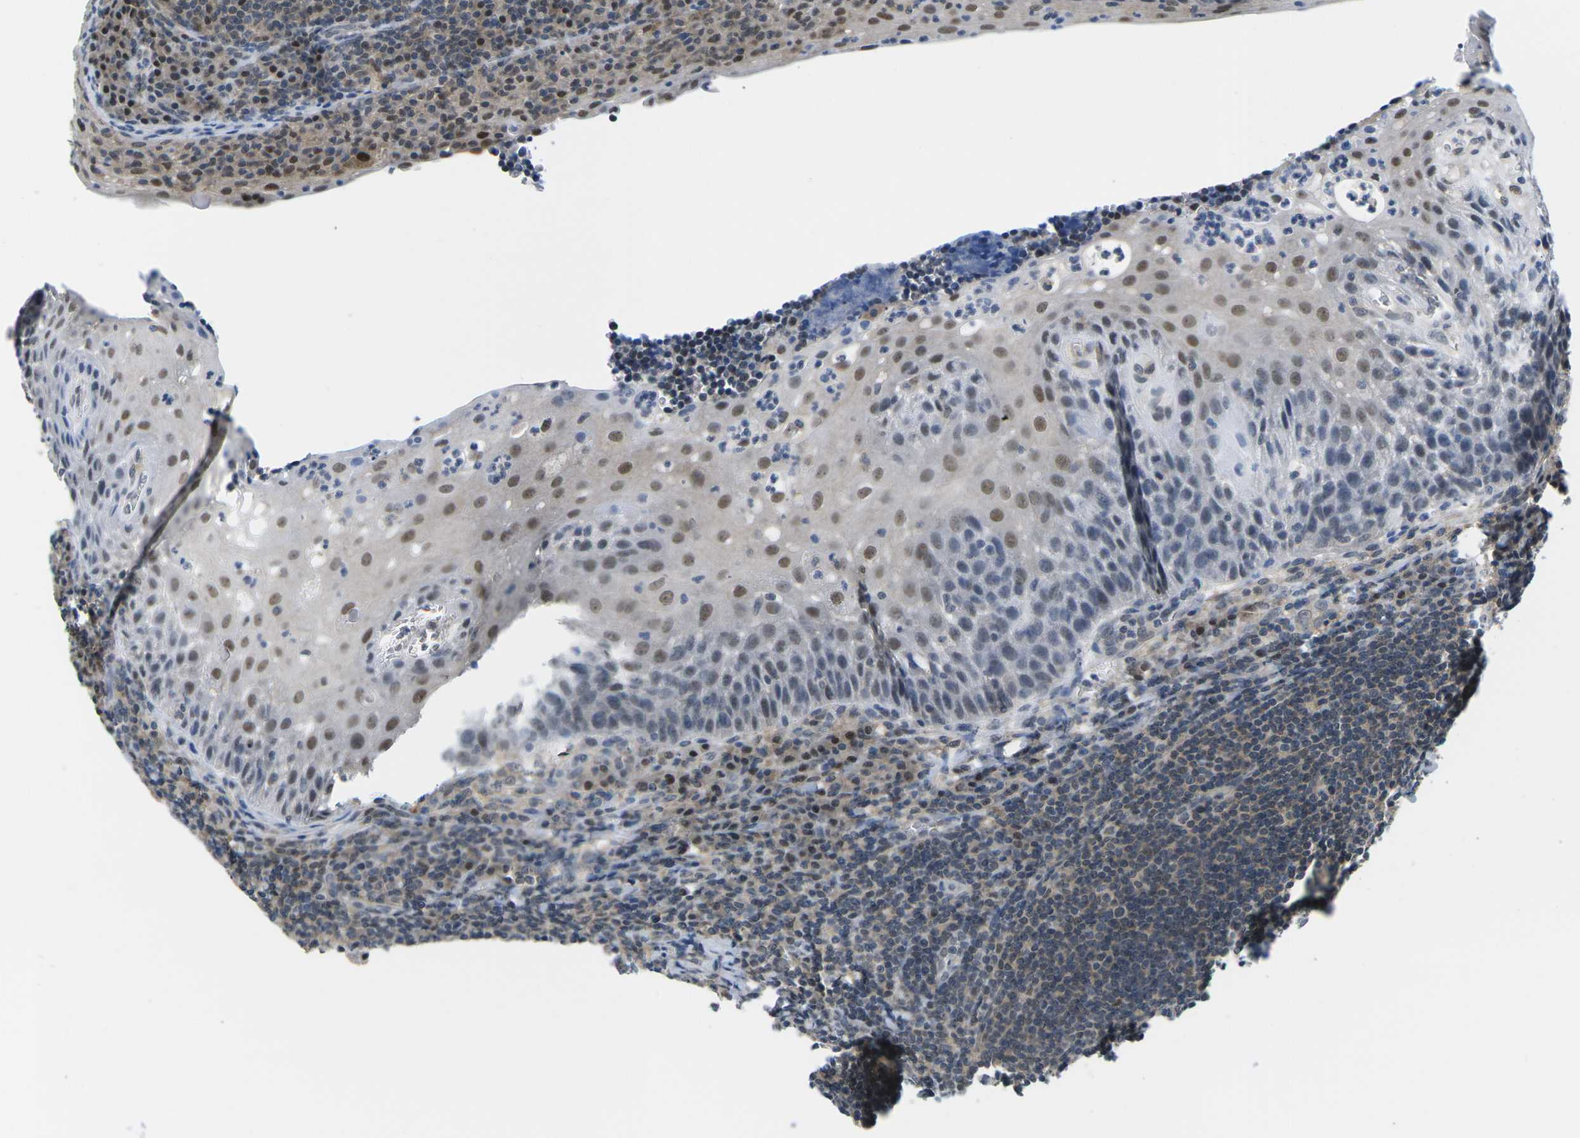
{"staining": {"intensity": "moderate", "quantity": "<25%", "location": "nuclear"}, "tissue": "tonsil", "cell_type": "Germinal center cells", "image_type": "normal", "snomed": [{"axis": "morphology", "description": "Normal tissue, NOS"}, {"axis": "topography", "description": "Tonsil"}], "caption": "Immunohistochemistry (IHC) staining of normal tonsil, which demonstrates low levels of moderate nuclear expression in approximately <25% of germinal center cells indicating moderate nuclear protein positivity. The staining was performed using DAB (3,3'-diaminobenzidine) (brown) for protein detection and nuclei were counterstained in hematoxylin (blue).", "gene": "UBA7", "patient": {"sex": "male", "age": 37}}